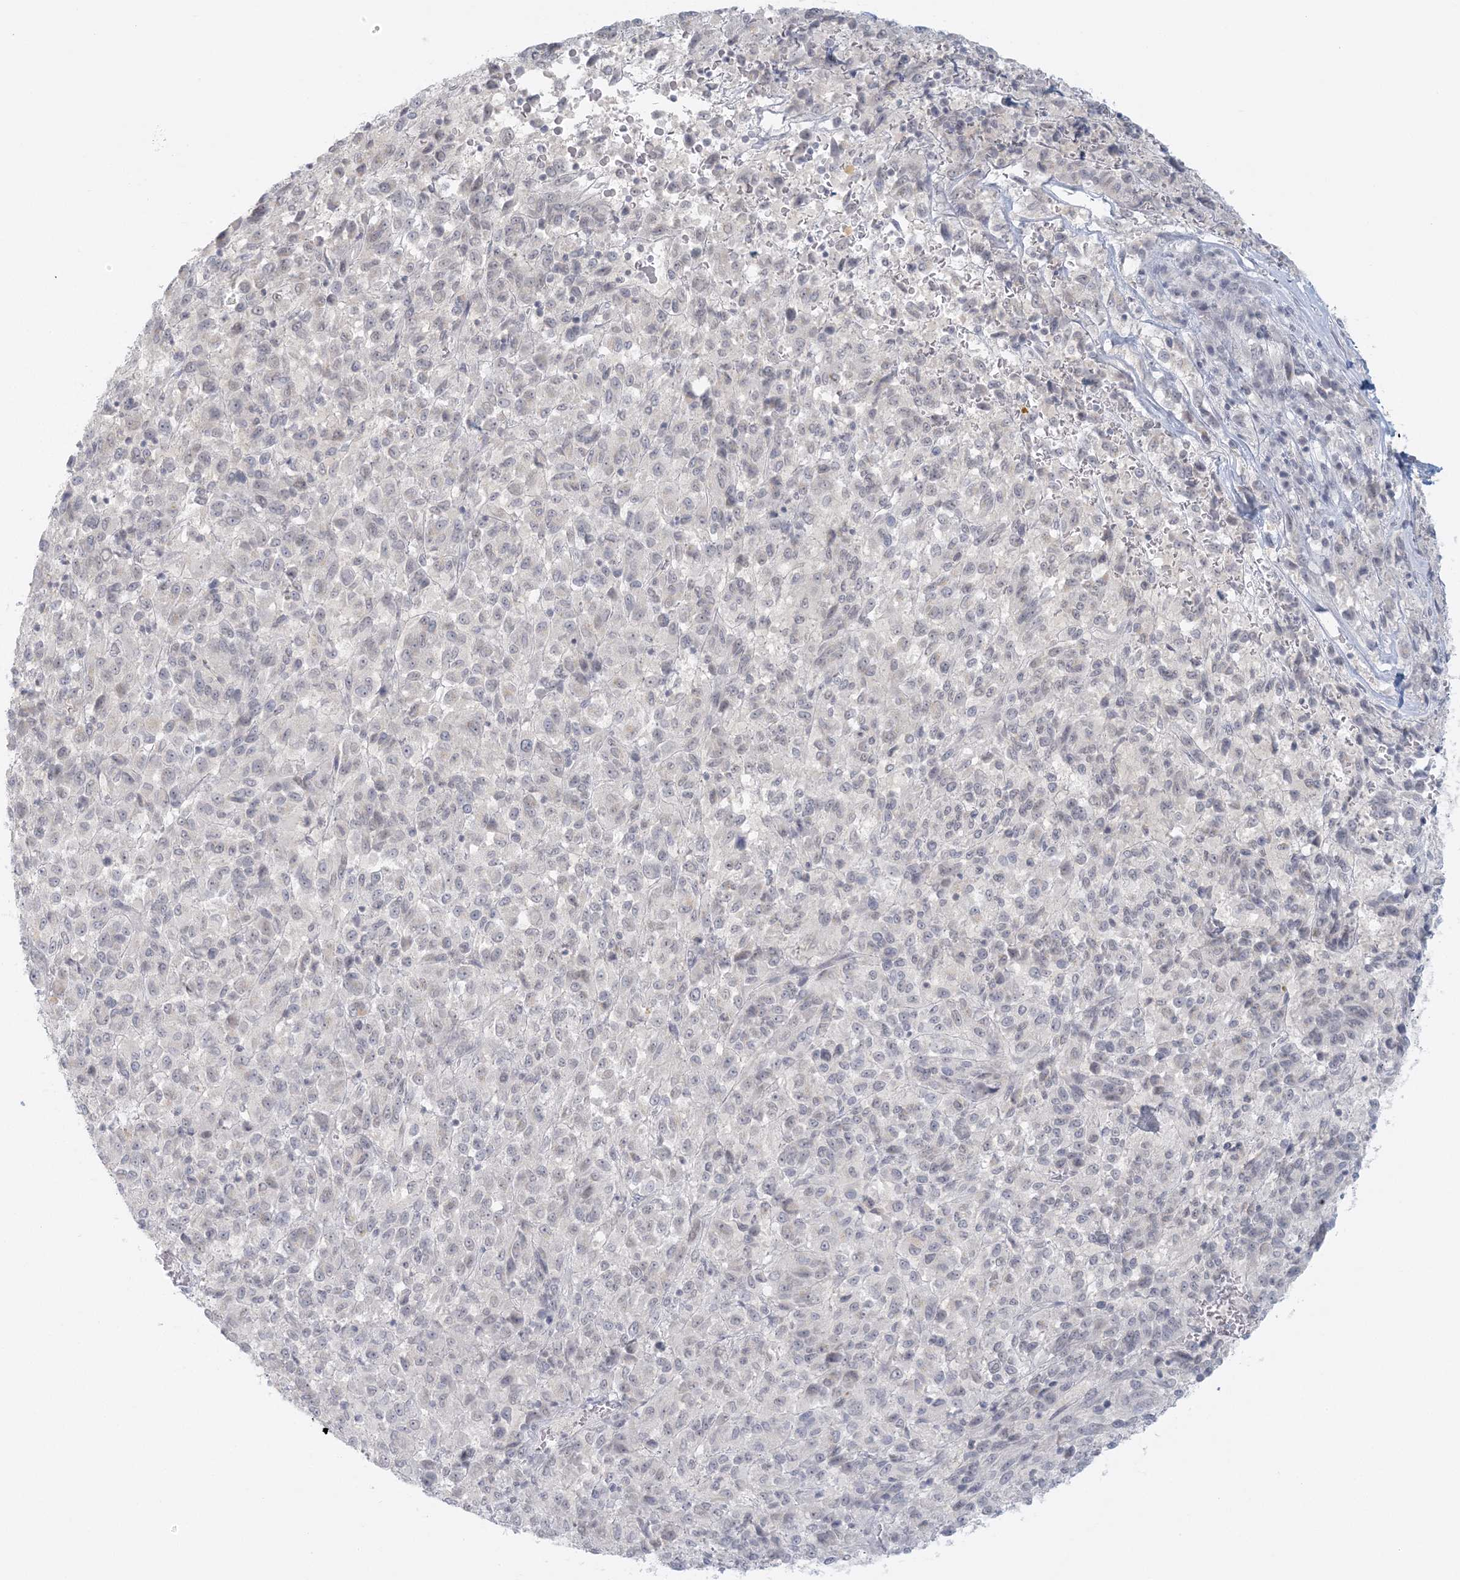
{"staining": {"intensity": "negative", "quantity": "none", "location": "none"}, "tissue": "melanoma", "cell_type": "Tumor cells", "image_type": "cancer", "snomed": [{"axis": "morphology", "description": "Malignant melanoma, Metastatic site"}, {"axis": "topography", "description": "Lung"}], "caption": "Immunohistochemical staining of human malignant melanoma (metastatic site) shows no significant staining in tumor cells. (DAB (3,3'-diaminobenzidine) immunohistochemistry with hematoxylin counter stain).", "gene": "LIPT1", "patient": {"sex": "male", "age": 64}}